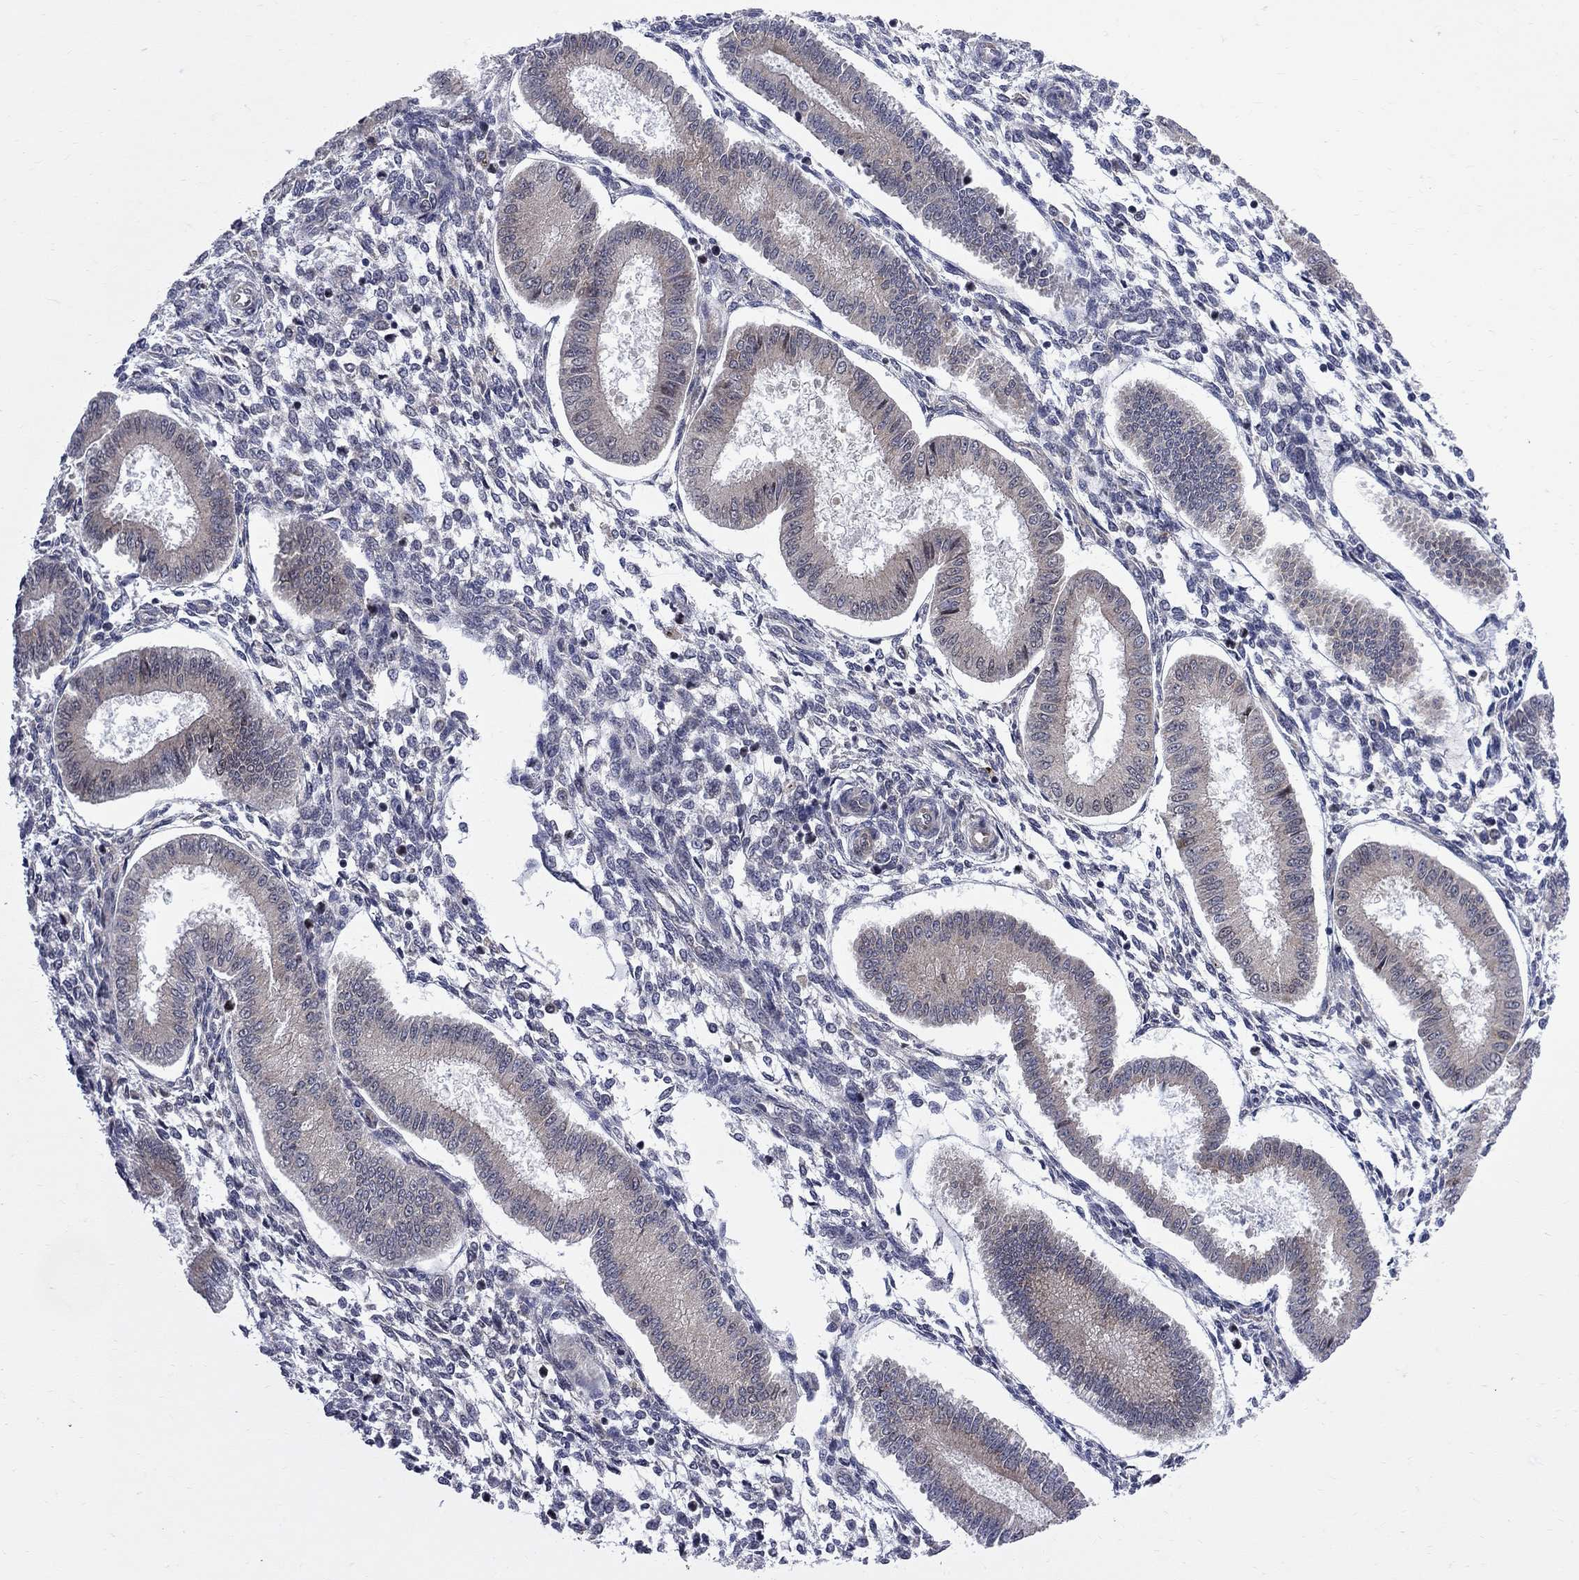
{"staining": {"intensity": "weak", "quantity": "<25%", "location": "cytoplasmic/membranous"}, "tissue": "endometrium", "cell_type": "Cells in endometrial stroma", "image_type": "normal", "snomed": [{"axis": "morphology", "description": "Normal tissue, NOS"}, {"axis": "topography", "description": "Endometrium"}], "caption": "Immunohistochemistry of normal endometrium exhibits no staining in cells in endometrial stroma. The staining is performed using DAB (3,3'-diaminobenzidine) brown chromogen with nuclei counter-stained in using hematoxylin.", "gene": "CNOT11", "patient": {"sex": "female", "age": 43}}